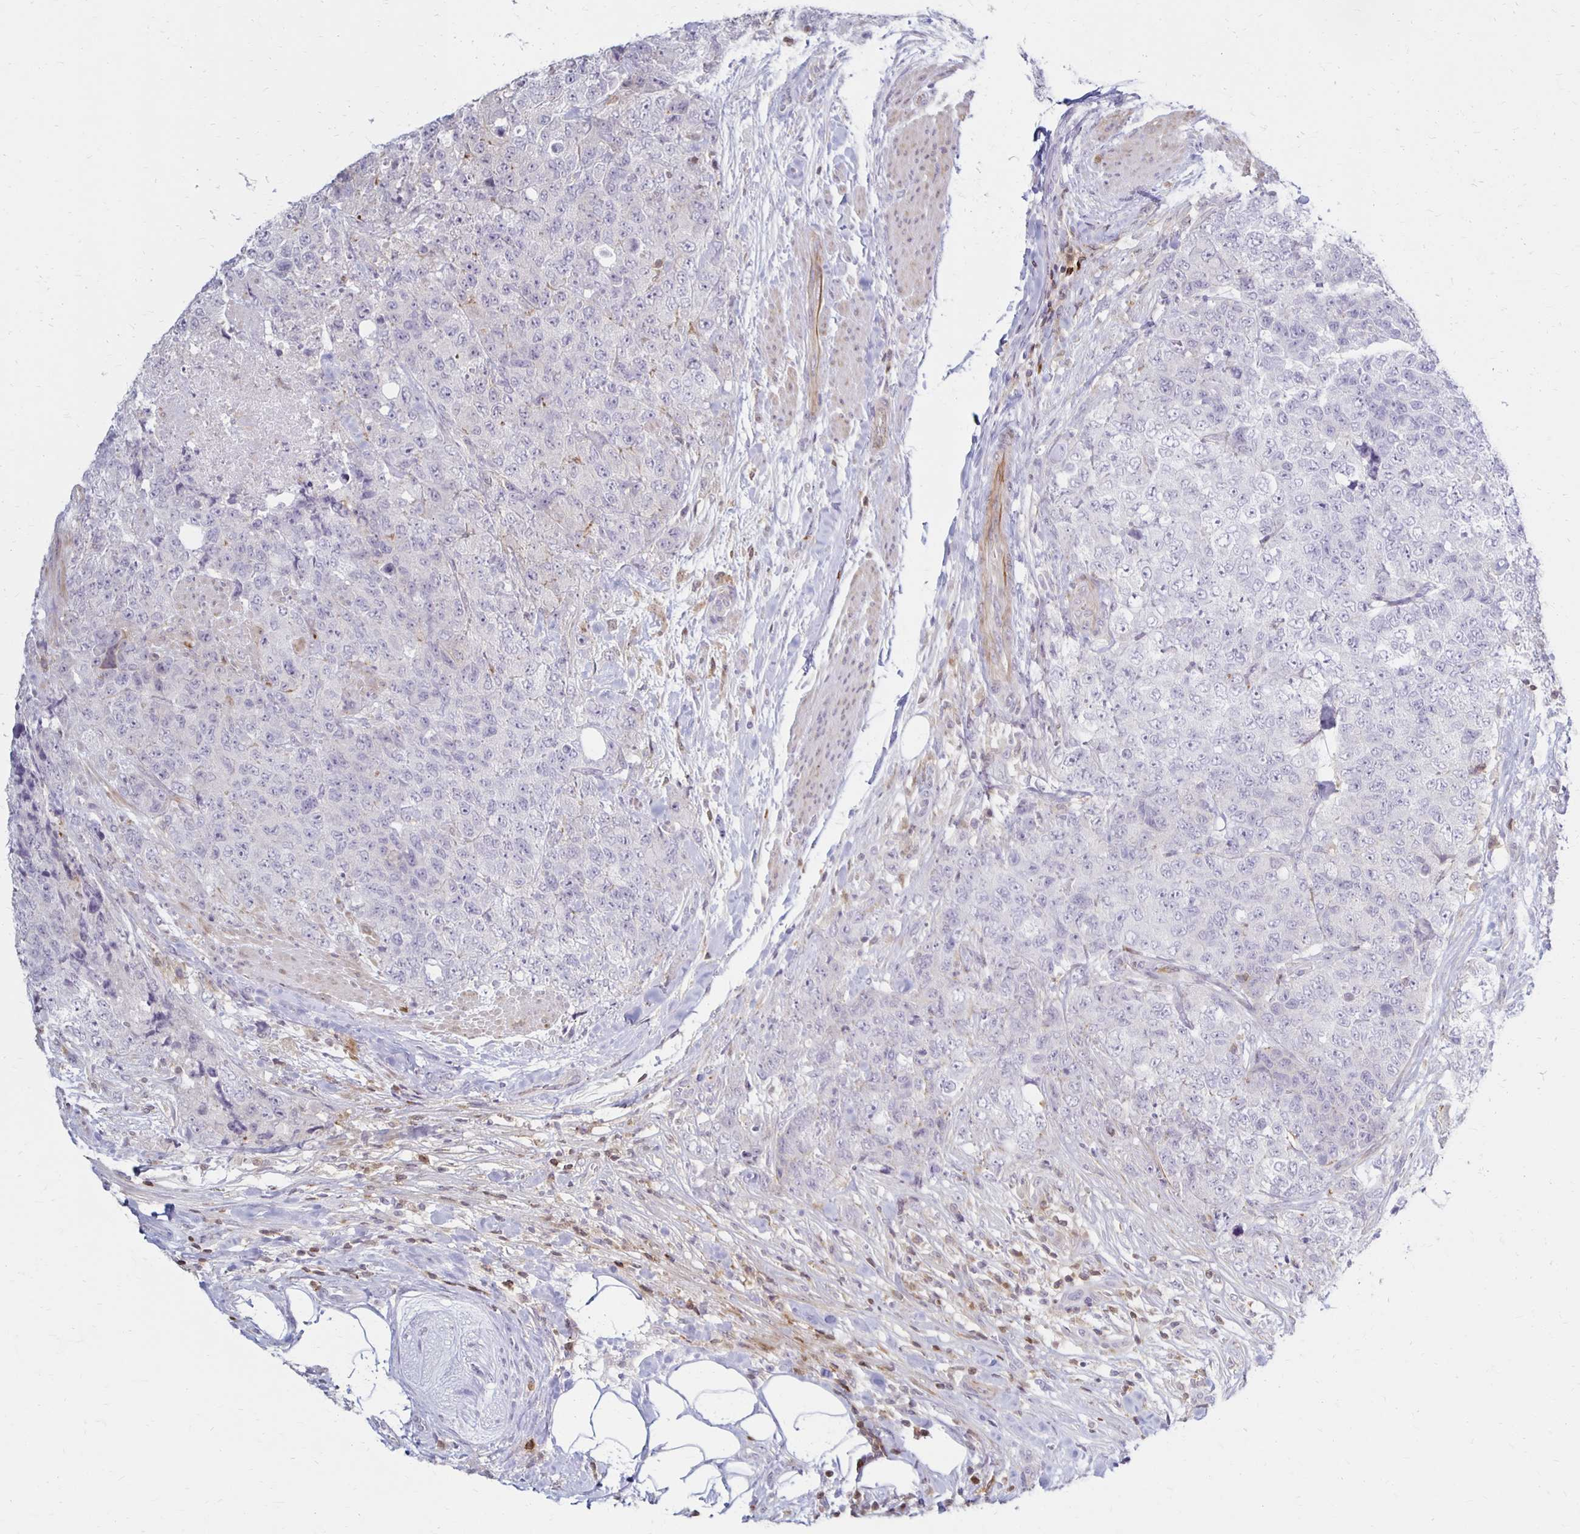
{"staining": {"intensity": "negative", "quantity": "none", "location": "none"}, "tissue": "urothelial cancer", "cell_type": "Tumor cells", "image_type": "cancer", "snomed": [{"axis": "morphology", "description": "Urothelial carcinoma, High grade"}, {"axis": "topography", "description": "Urinary bladder"}], "caption": "Urothelial carcinoma (high-grade) stained for a protein using immunohistochemistry shows no positivity tumor cells.", "gene": "CCL21", "patient": {"sex": "female", "age": 78}}